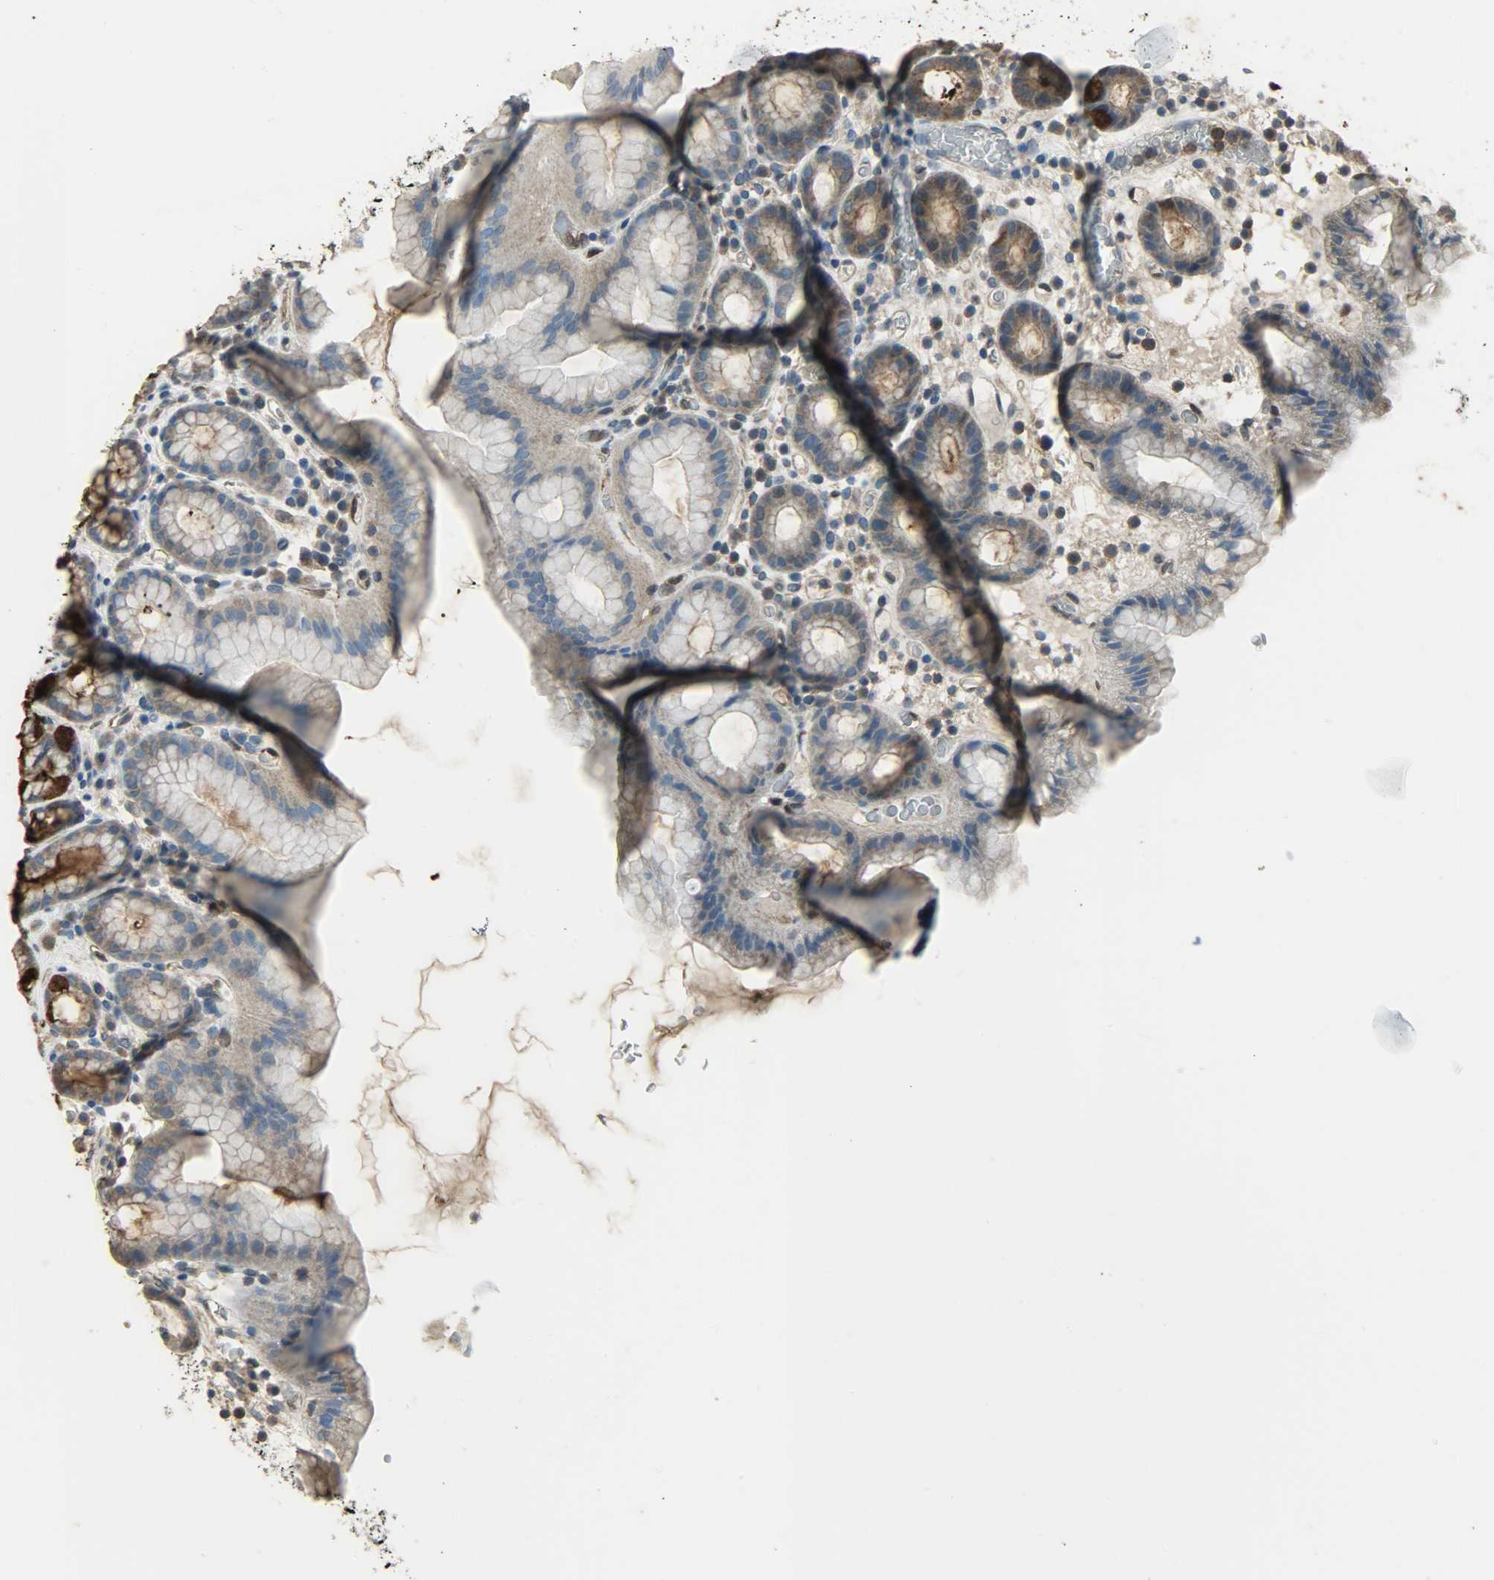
{"staining": {"intensity": "moderate", "quantity": ">75%", "location": "cytoplasmic/membranous,nuclear"}, "tissue": "stomach", "cell_type": "Glandular cells", "image_type": "normal", "snomed": [{"axis": "morphology", "description": "Normal tissue, NOS"}, {"axis": "topography", "description": "Stomach, upper"}], "caption": "Moderate cytoplasmic/membranous,nuclear expression is seen in approximately >75% of glandular cells in benign stomach.", "gene": "LDHB", "patient": {"sex": "male", "age": 68}}